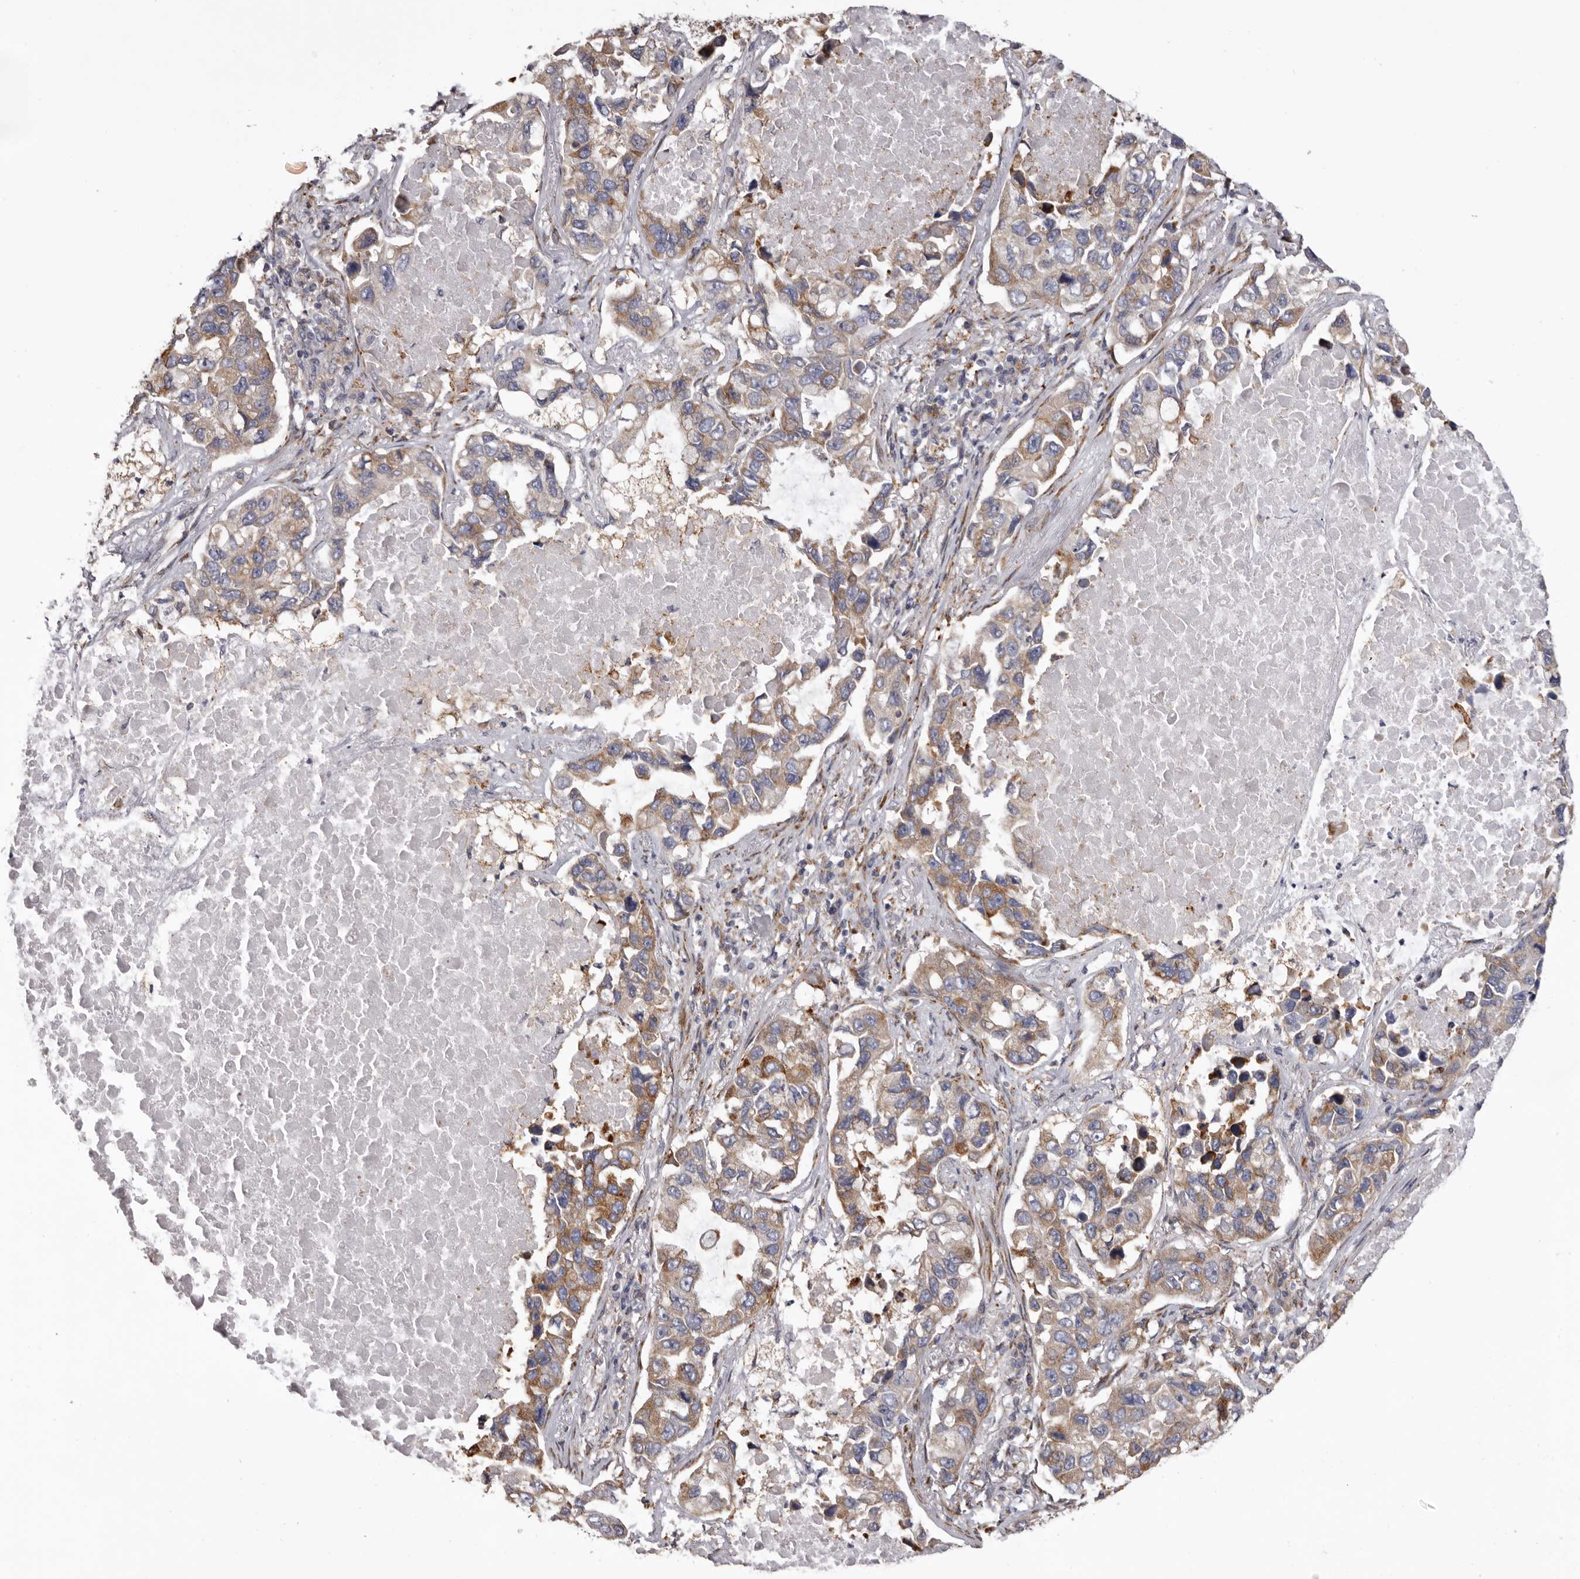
{"staining": {"intensity": "moderate", "quantity": "25%-75%", "location": "cytoplasmic/membranous"}, "tissue": "lung cancer", "cell_type": "Tumor cells", "image_type": "cancer", "snomed": [{"axis": "morphology", "description": "Adenocarcinoma, NOS"}, {"axis": "topography", "description": "Lung"}], "caption": "DAB immunohistochemical staining of lung adenocarcinoma displays moderate cytoplasmic/membranous protein expression in about 25%-75% of tumor cells. The staining was performed using DAB, with brown indicating positive protein expression. Nuclei are stained blue with hematoxylin.", "gene": "PIGX", "patient": {"sex": "male", "age": 64}}